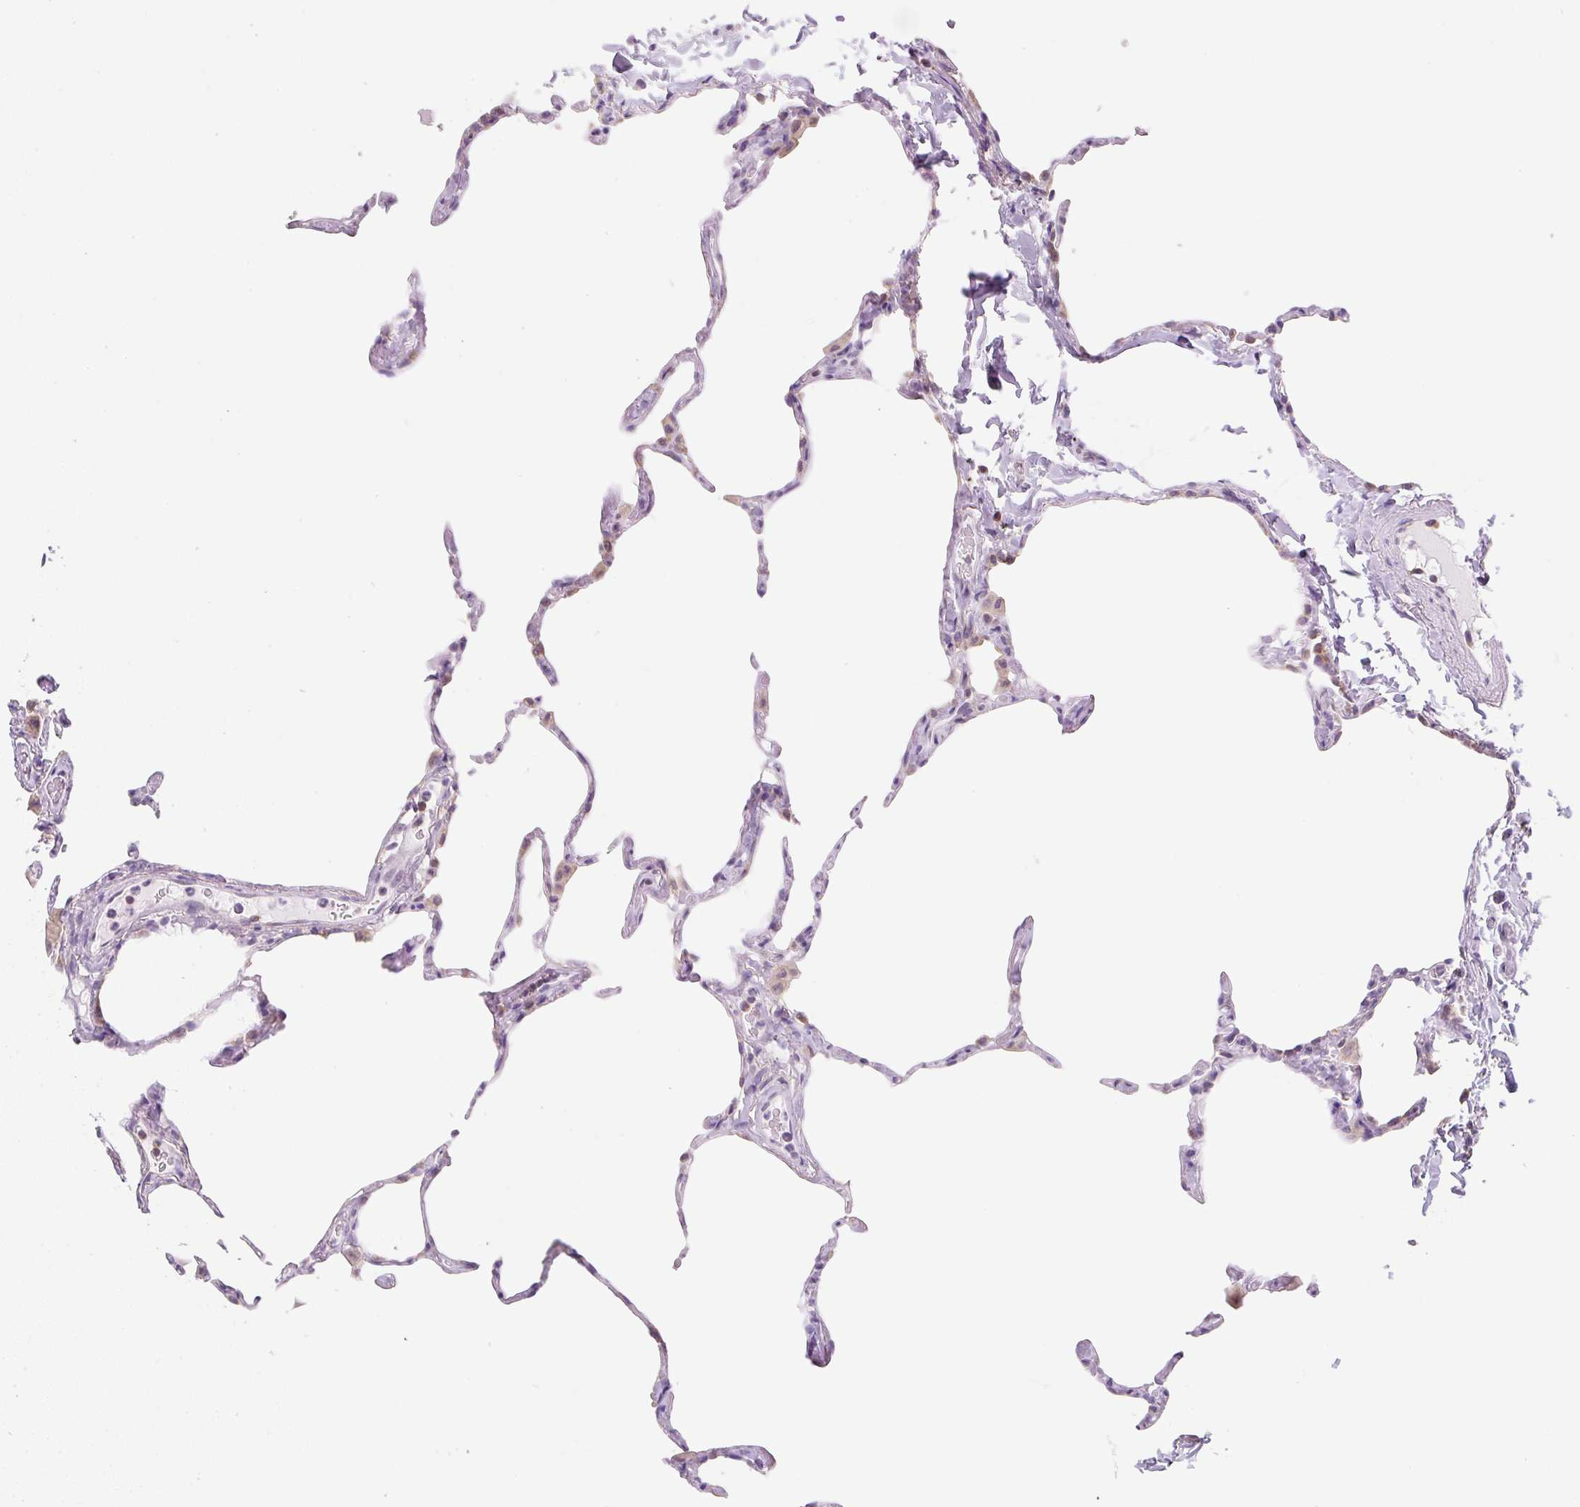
{"staining": {"intensity": "moderate", "quantity": "<25%", "location": "cytoplasmic/membranous"}, "tissue": "lung", "cell_type": "Alveolar cells", "image_type": "normal", "snomed": [{"axis": "morphology", "description": "Normal tissue, NOS"}, {"axis": "topography", "description": "Lung"}], "caption": "High-magnification brightfield microscopy of unremarkable lung stained with DAB (3,3'-diaminobenzidine) (brown) and counterstained with hematoxylin (blue). alveolar cells exhibit moderate cytoplasmic/membranous positivity is seen in about<25% of cells.", "gene": "RPL18A", "patient": {"sex": "male", "age": 65}}